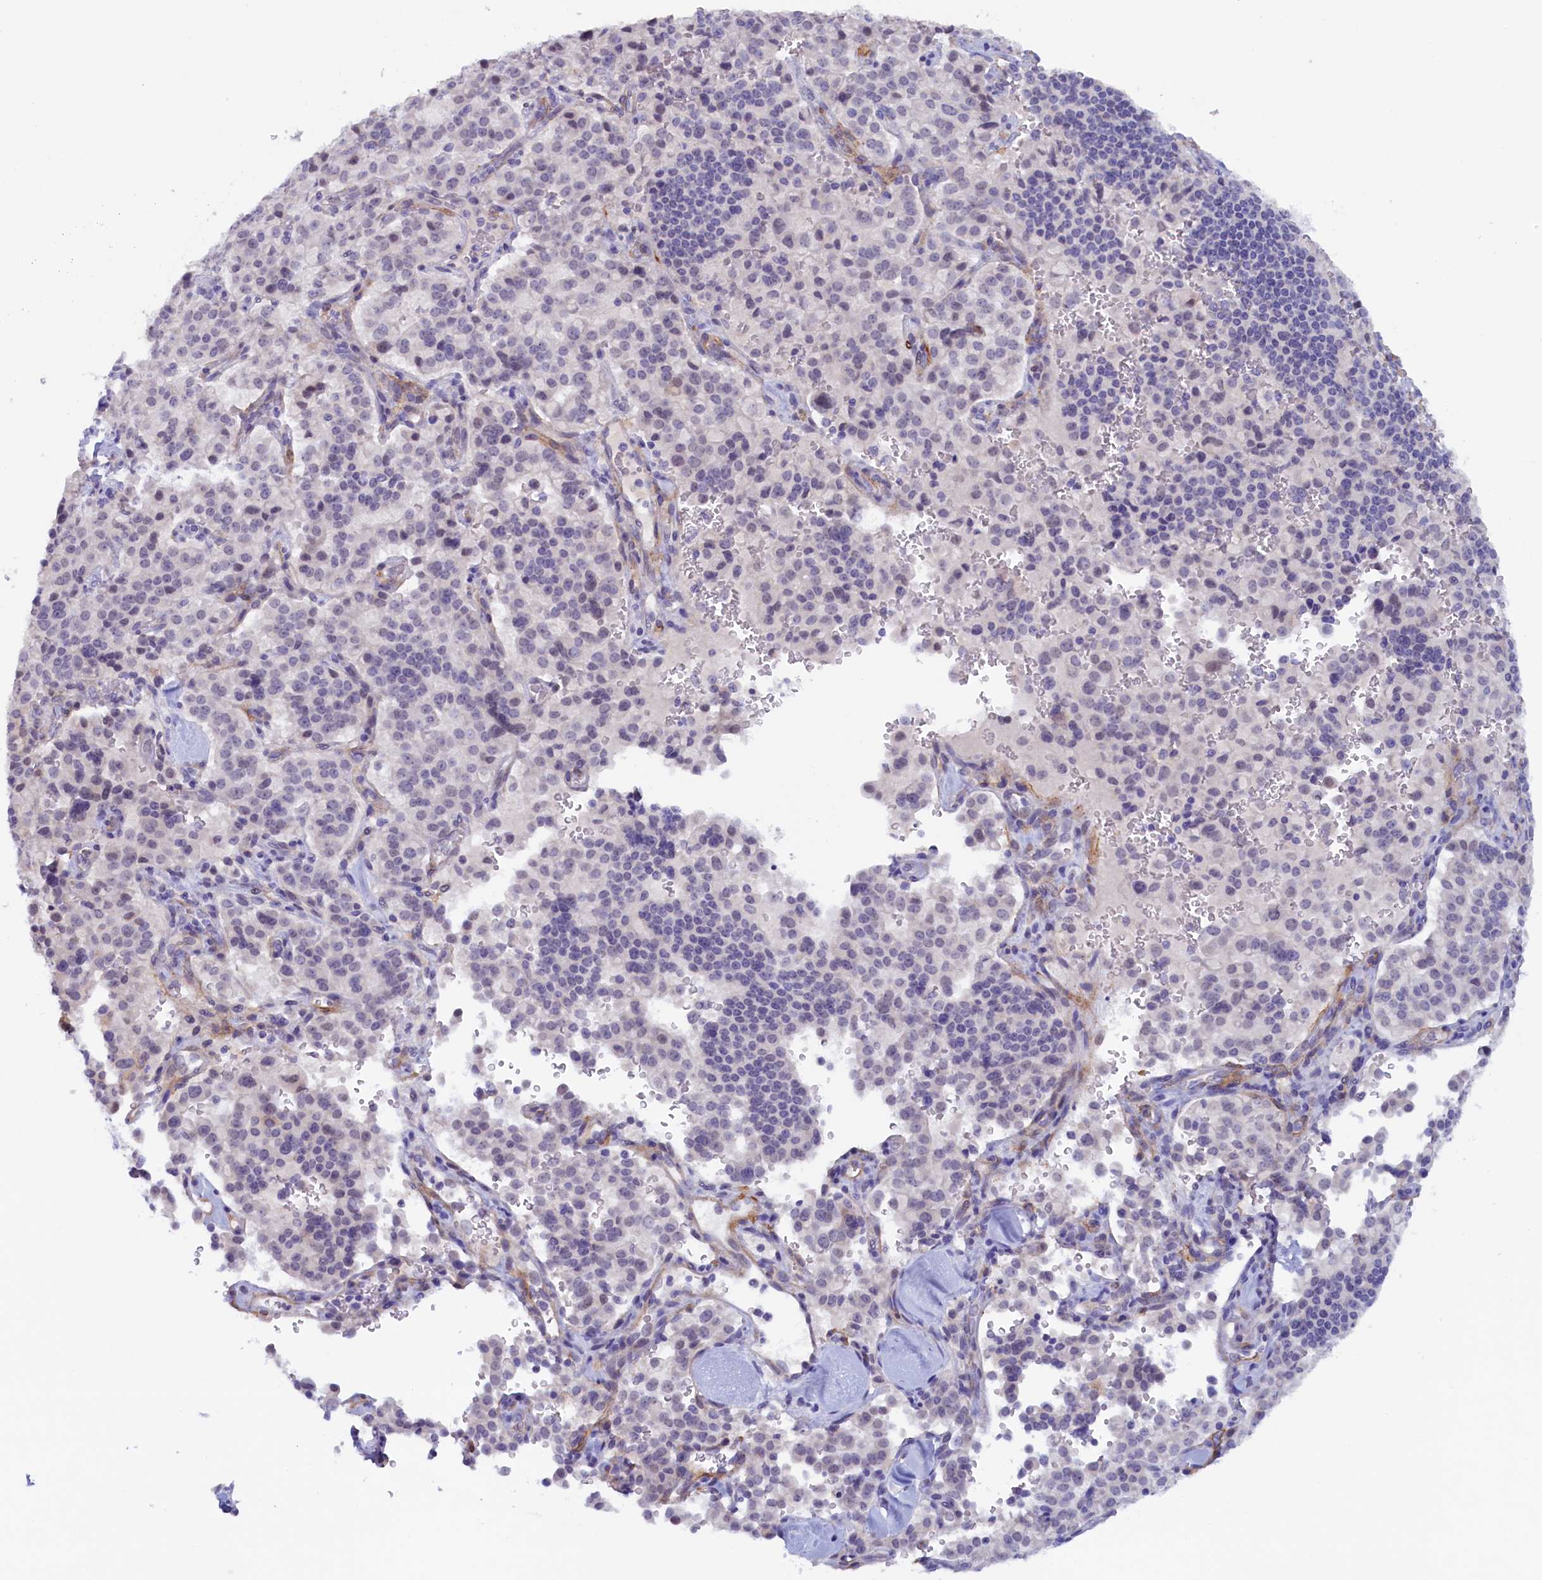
{"staining": {"intensity": "negative", "quantity": "none", "location": "none"}, "tissue": "pancreatic cancer", "cell_type": "Tumor cells", "image_type": "cancer", "snomed": [{"axis": "morphology", "description": "Adenocarcinoma, NOS"}, {"axis": "topography", "description": "Pancreas"}], "caption": "The histopathology image displays no staining of tumor cells in pancreatic cancer (adenocarcinoma). The staining is performed using DAB brown chromogen with nuclei counter-stained in using hematoxylin.", "gene": "PACSIN3", "patient": {"sex": "male", "age": 65}}